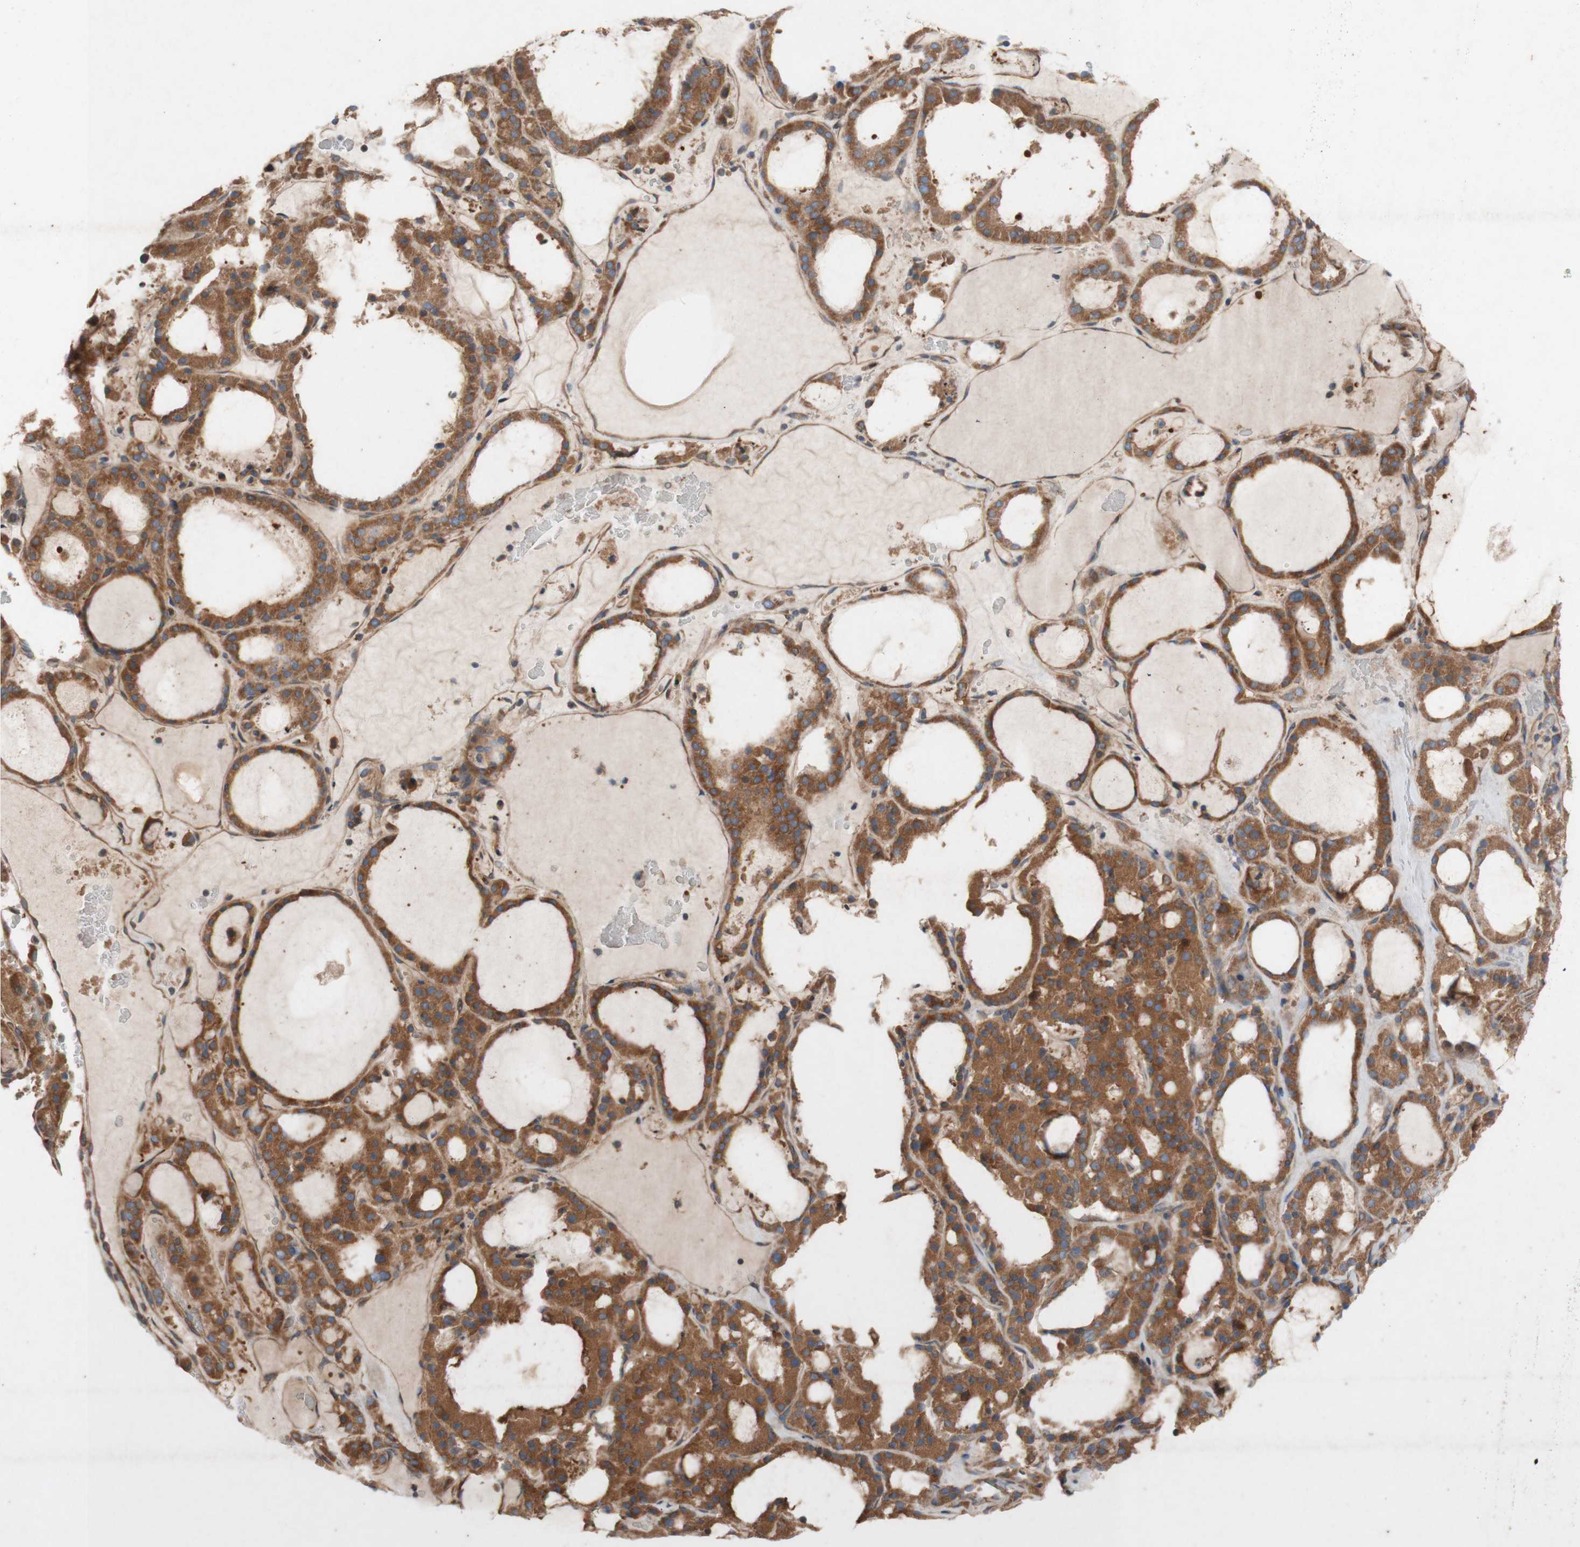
{"staining": {"intensity": "moderate", "quantity": ">75%", "location": "cytoplasmic/membranous"}, "tissue": "thyroid gland", "cell_type": "Glandular cells", "image_type": "normal", "snomed": [{"axis": "morphology", "description": "Normal tissue, NOS"}, {"axis": "morphology", "description": "Carcinoma, NOS"}, {"axis": "topography", "description": "Thyroid gland"}], "caption": "The immunohistochemical stain labels moderate cytoplasmic/membranous expression in glandular cells of benign thyroid gland. (DAB = brown stain, brightfield microscopy at high magnification).", "gene": "TST", "patient": {"sex": "female", "age": 86}}